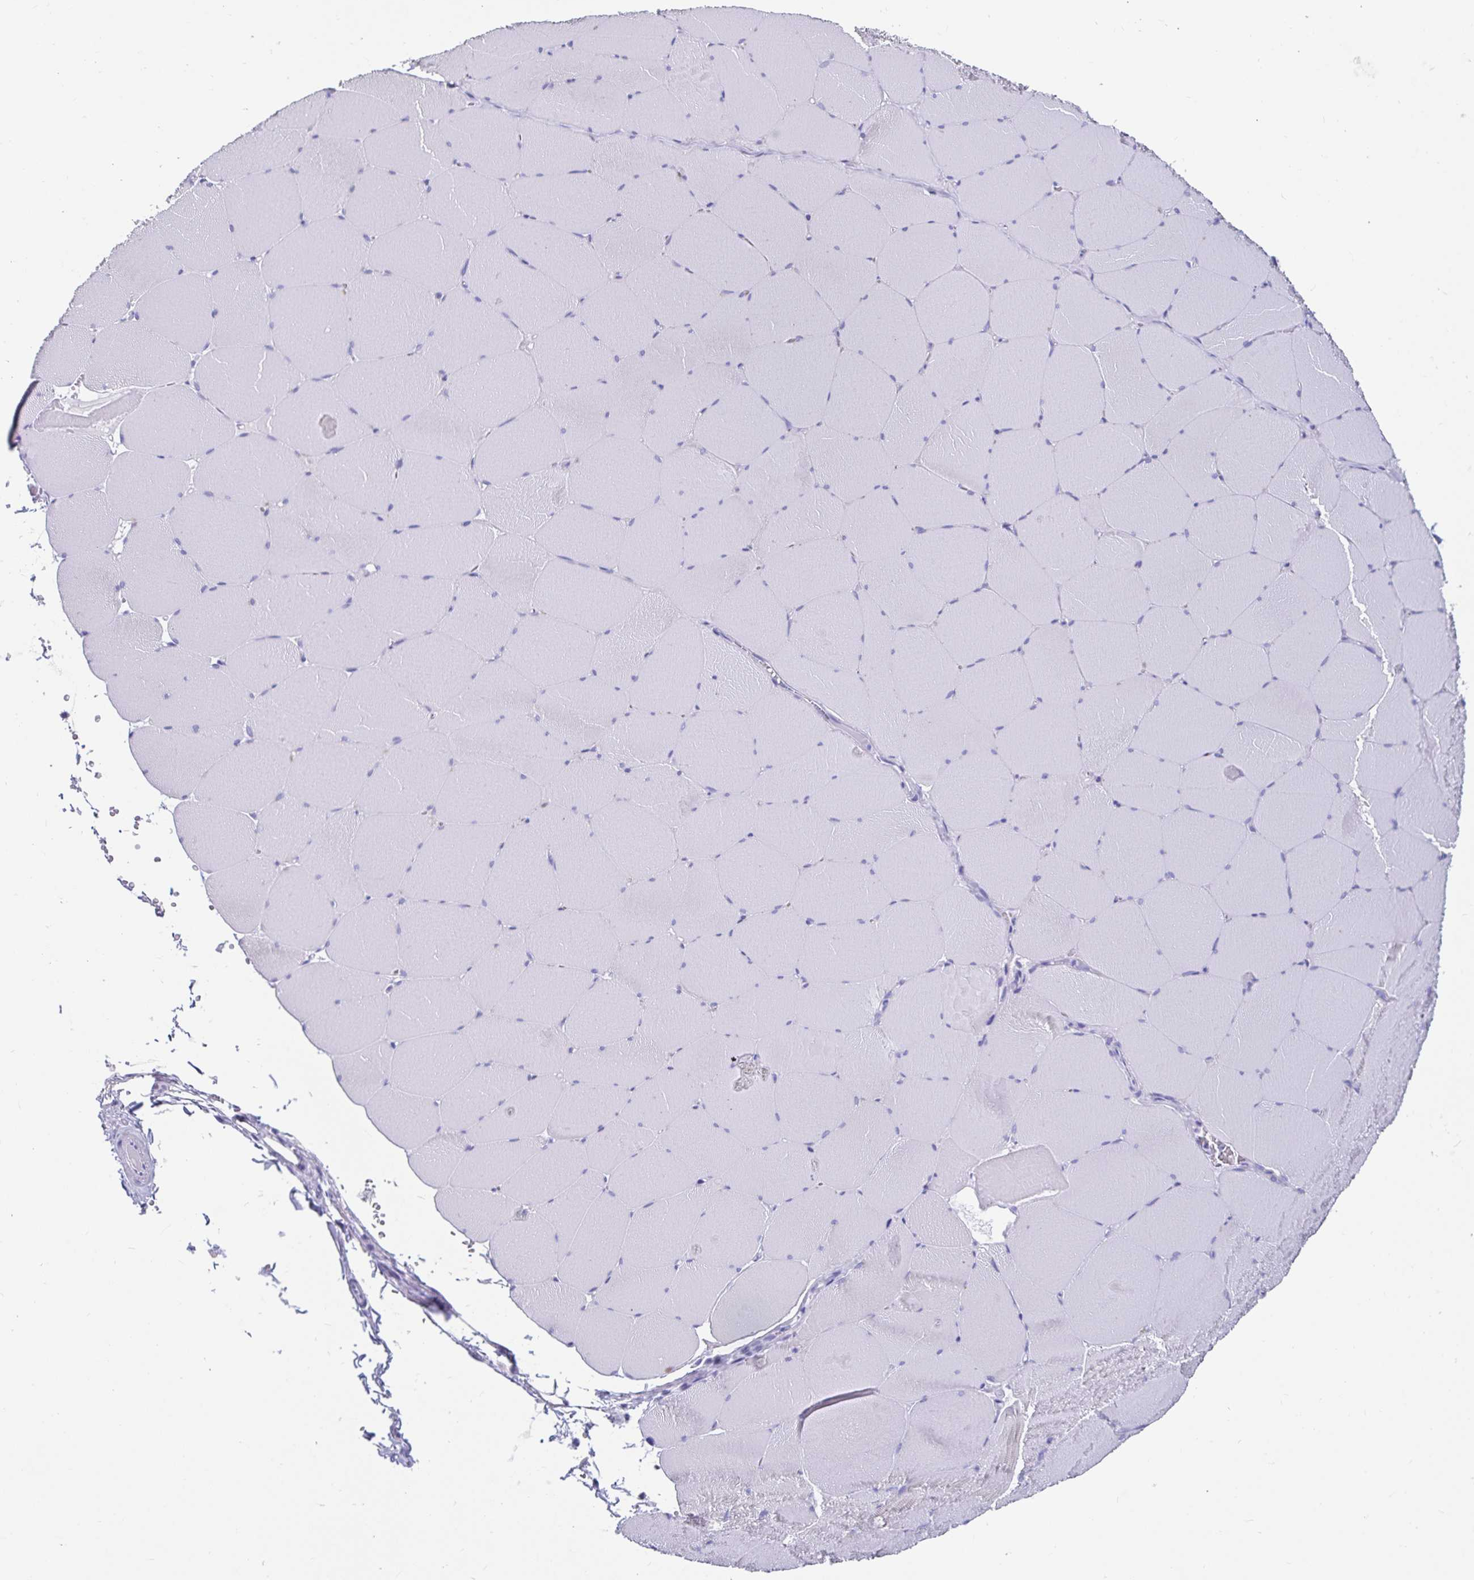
{"staining": {"intensity": "negative", "quantity": "none", "location": "none"}, "tissue": "skeletal muscle", "cell_type": "Myocytes", "image_type": "normal", "snomed": [{"axis": "morphology", "description": "Normal tissue, NOS"}, {"axis": "topography", "description": "Skeletal muscle"}, {"axis": "topography", "description": "Head-Neck"}], "caption": "Immunohistochemical staining of unremarkable human skeletal muscle displays no significant expression in myocytes.", "gene": "ZPBP2", "patient": {"sex": "male", "age": 66}}